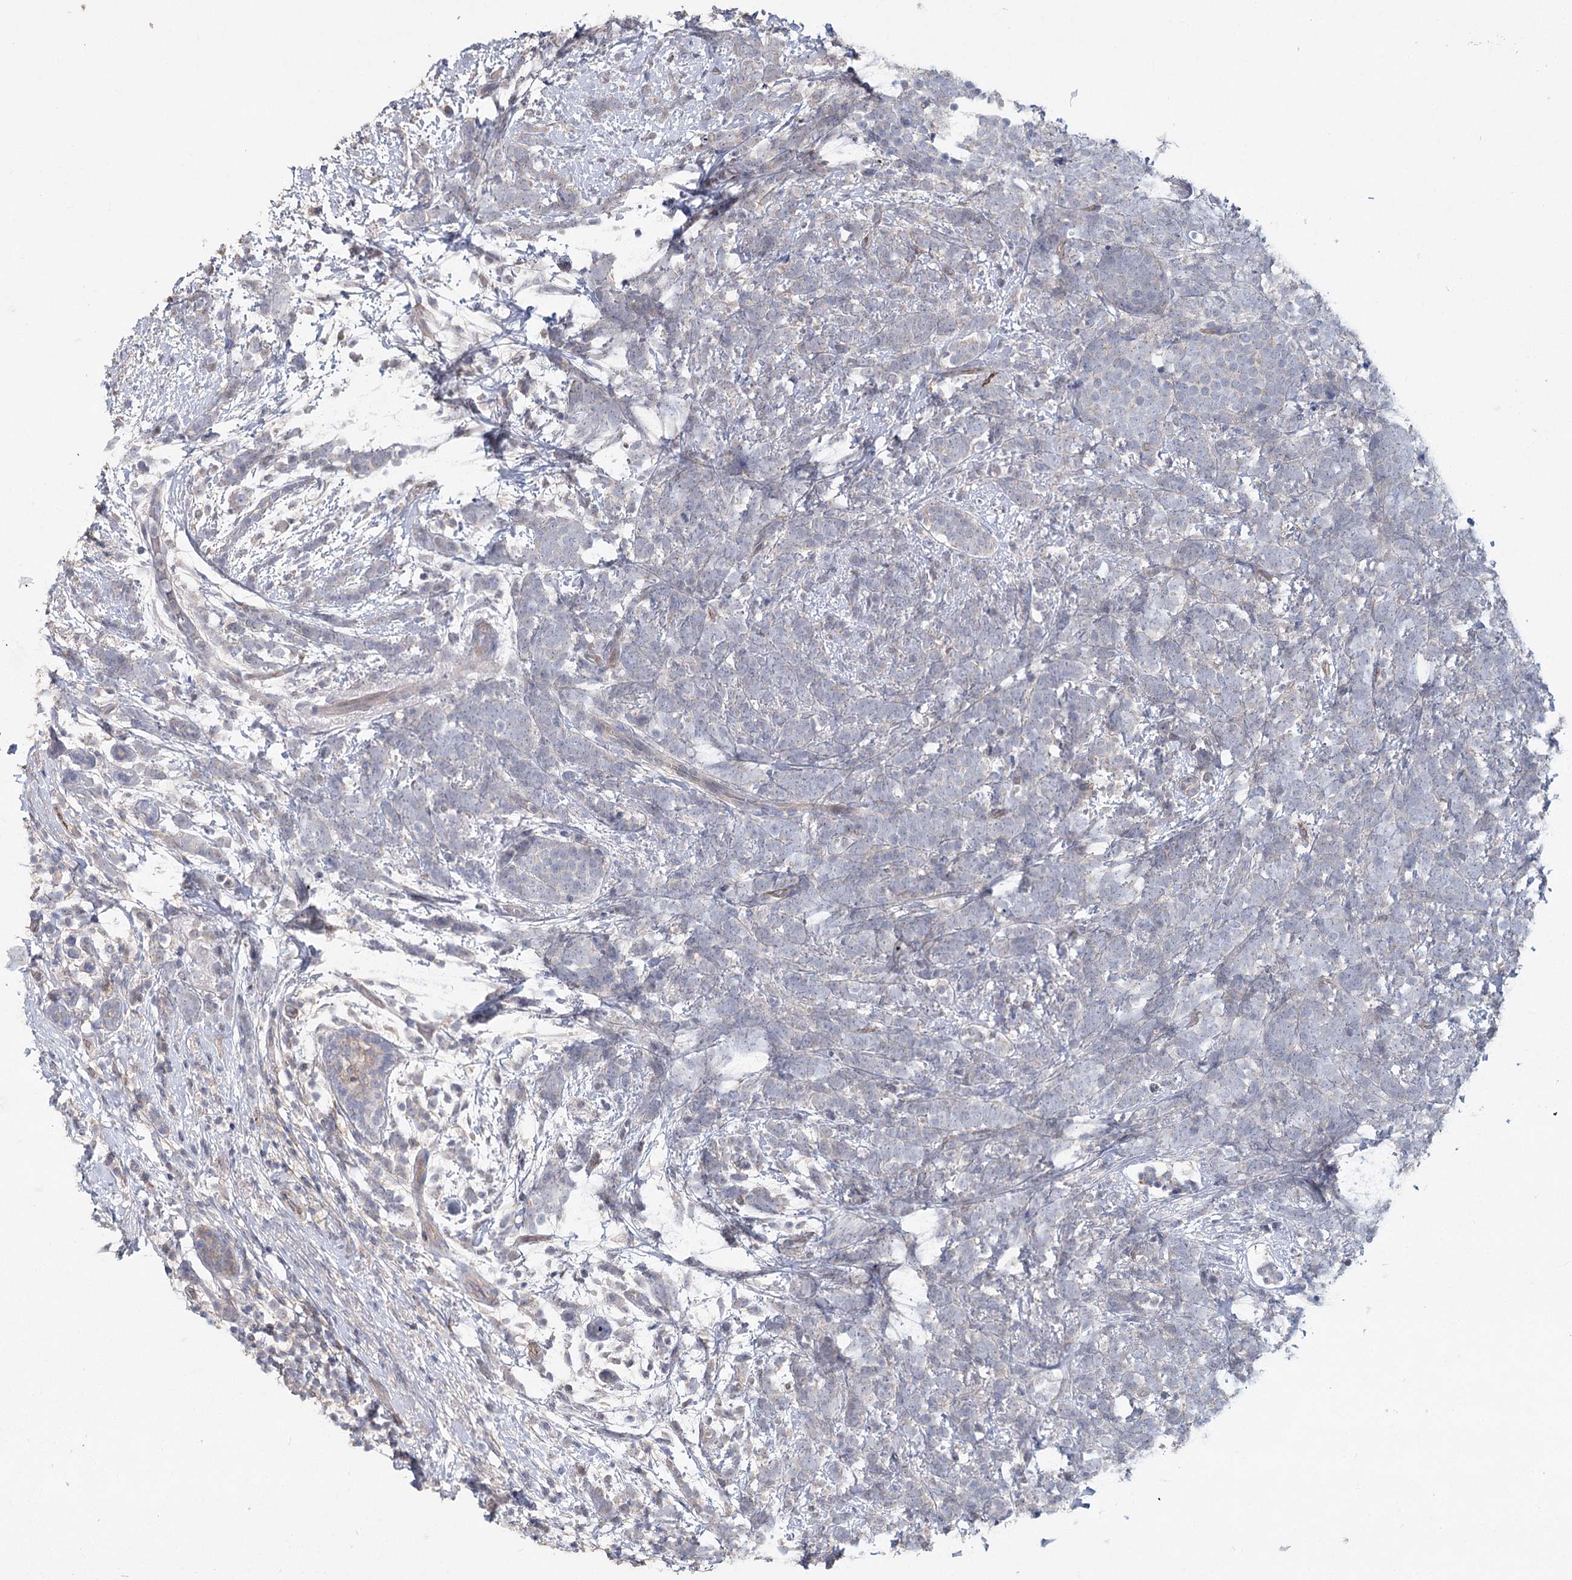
{"staining": {"intensity": "negative", "quantity": "none", "location": "none"}, "tissue": "breast cancer", "cell_type": "Tumor cells", "image_type": "cancer", "snomed": [{"axis": "morphology", "description": "Lobular carcinoma"}, {"axis": "topography", "description": "Breast"}], "caption": "DAB (3,3'-diaminobenzidine) immunohistochemical staining of human breast lobular carcinoma shows no significant staining in tumor cells. (DAB (3,3'-diaminobenzidine) immunohistochemistry (IHC) visualized using brightfield microscopy, high magnification).", "gene": "MAP3K13", "patient": {"sex": "female", "age": 58}}